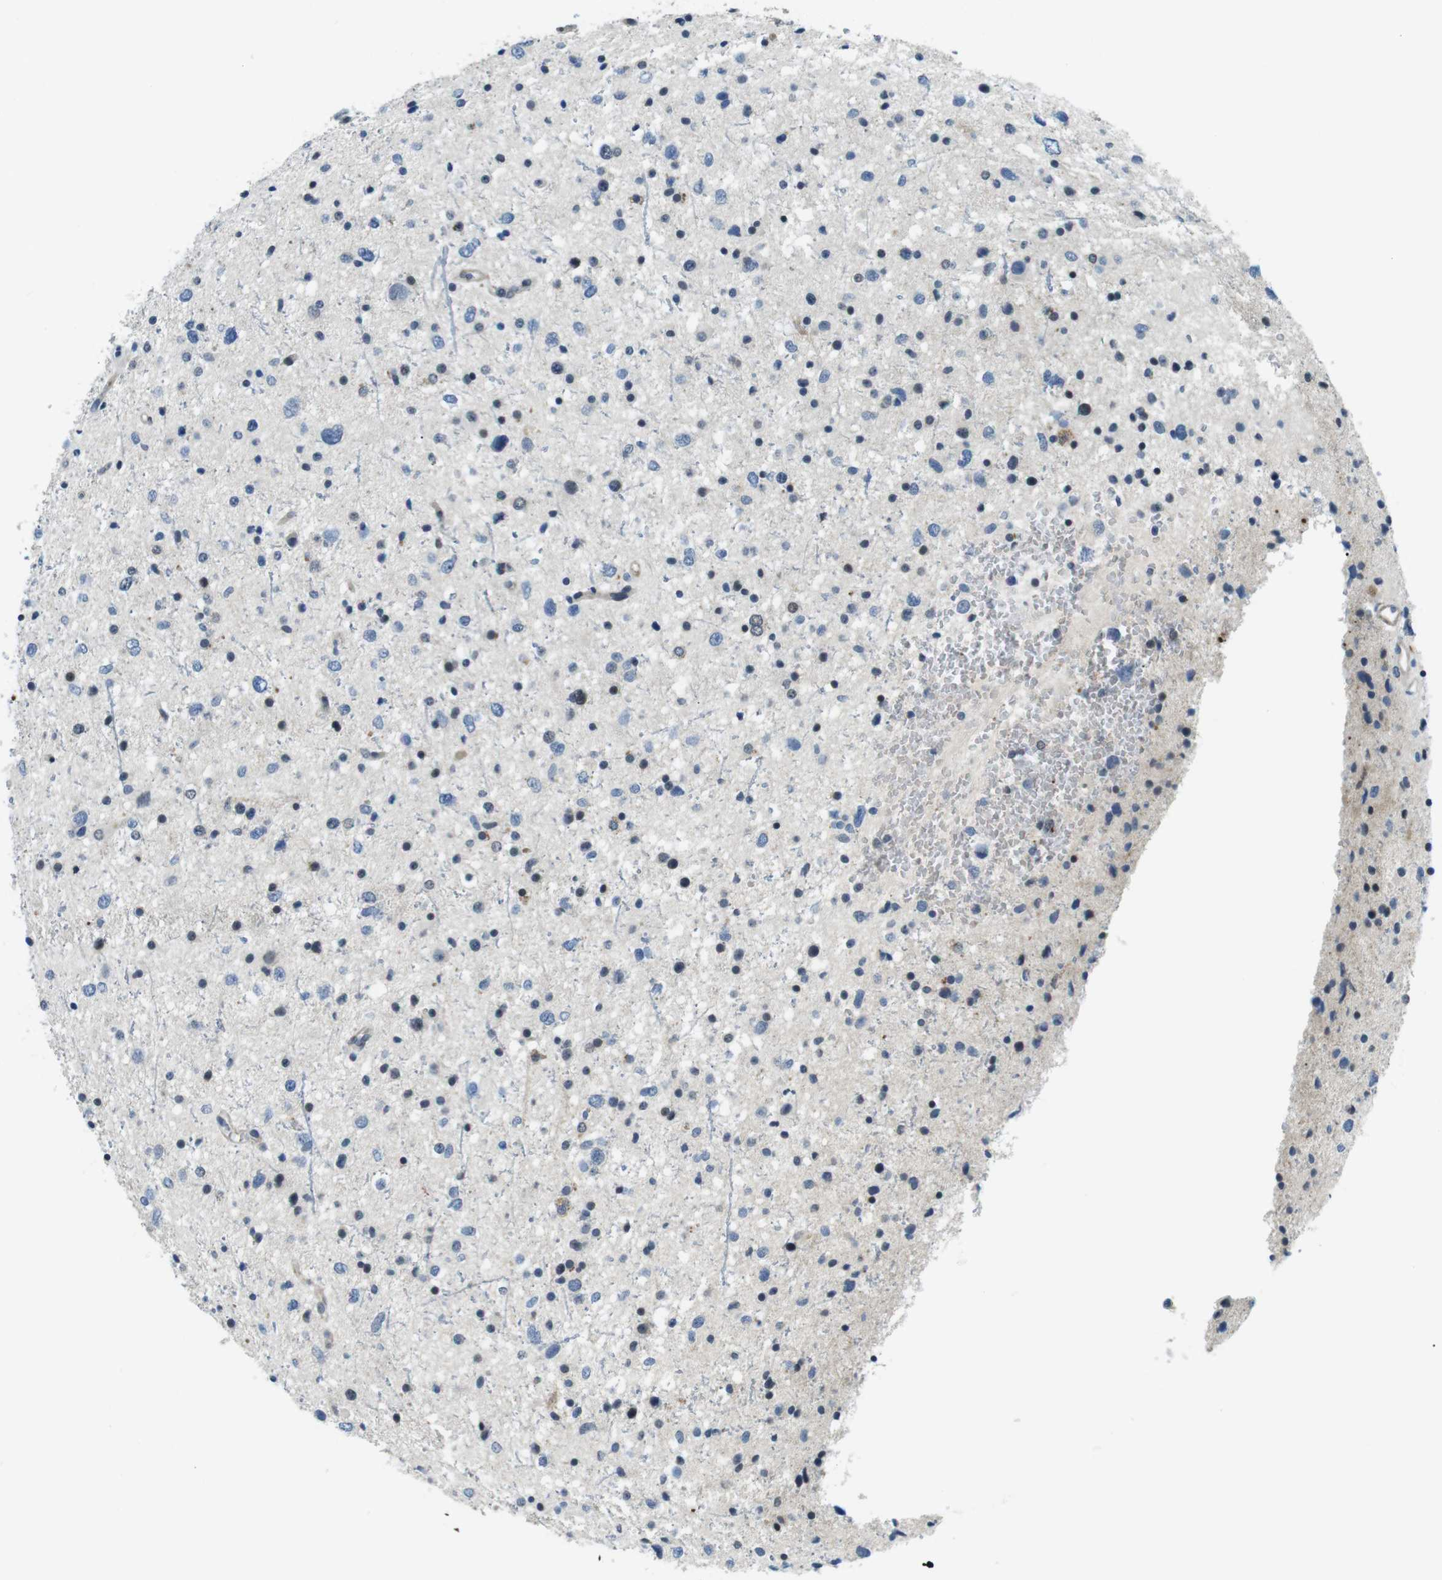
{"staining": {"intensity": "negative", "quantity": "none", "location": "none"}, "tissue": "glioma", "cell_type": "Tumor cells", "image_type": "cancer", "snomed": [{"axis": "morphology", "description": "Glioma, malignant, Low grade"}, {"axis": "topography", "description": "Brain"}], "caption": "Tumor cells are negative for protein expression in human malignant low-grade glioma. (DAB (3,3'-diaminobenzidine) immunohistochemistry, high magnification).", "gene": "WSCD1", "patient": {"sex": "female", "age": 37}}